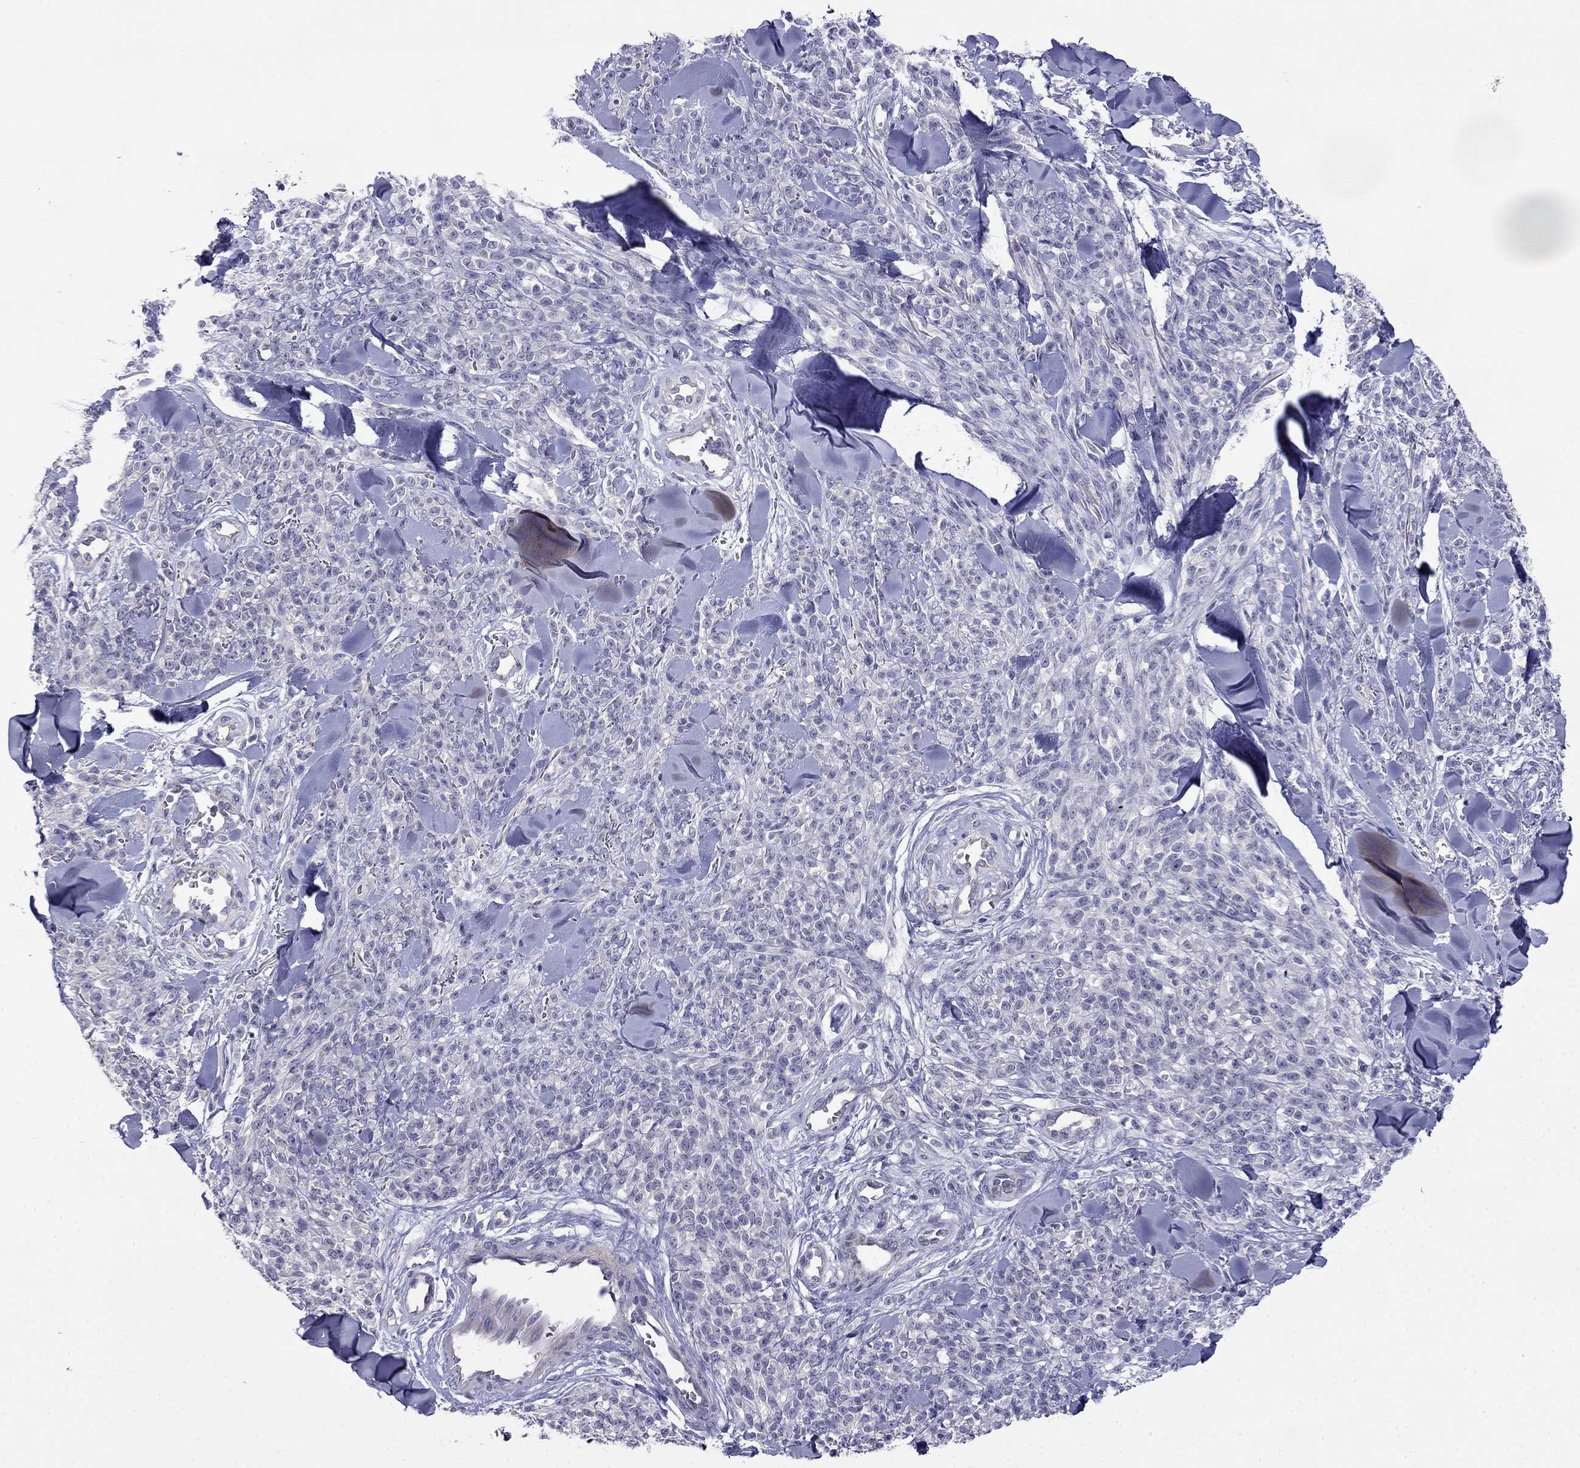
{"staining": {"intensity": "negative", "quantity": "none", "location": "none"}, "tissue": "melanoma", "cell_type": "Tumor cells", "image_type": "cancer", "snomed": [{"axis": "morphology", "description": "Malignant melanoma, NOS"}, {"axis": "topography", "description": "Skin"}, {"axis": "topography", "description": "Skin of trunk"}], "caption": "Immunohistochemical staining of human malignant melanoma reveals no significant staining in tumor cells.", "gene": "PRR18", "patient": {"sex": "male", "age": 74}}